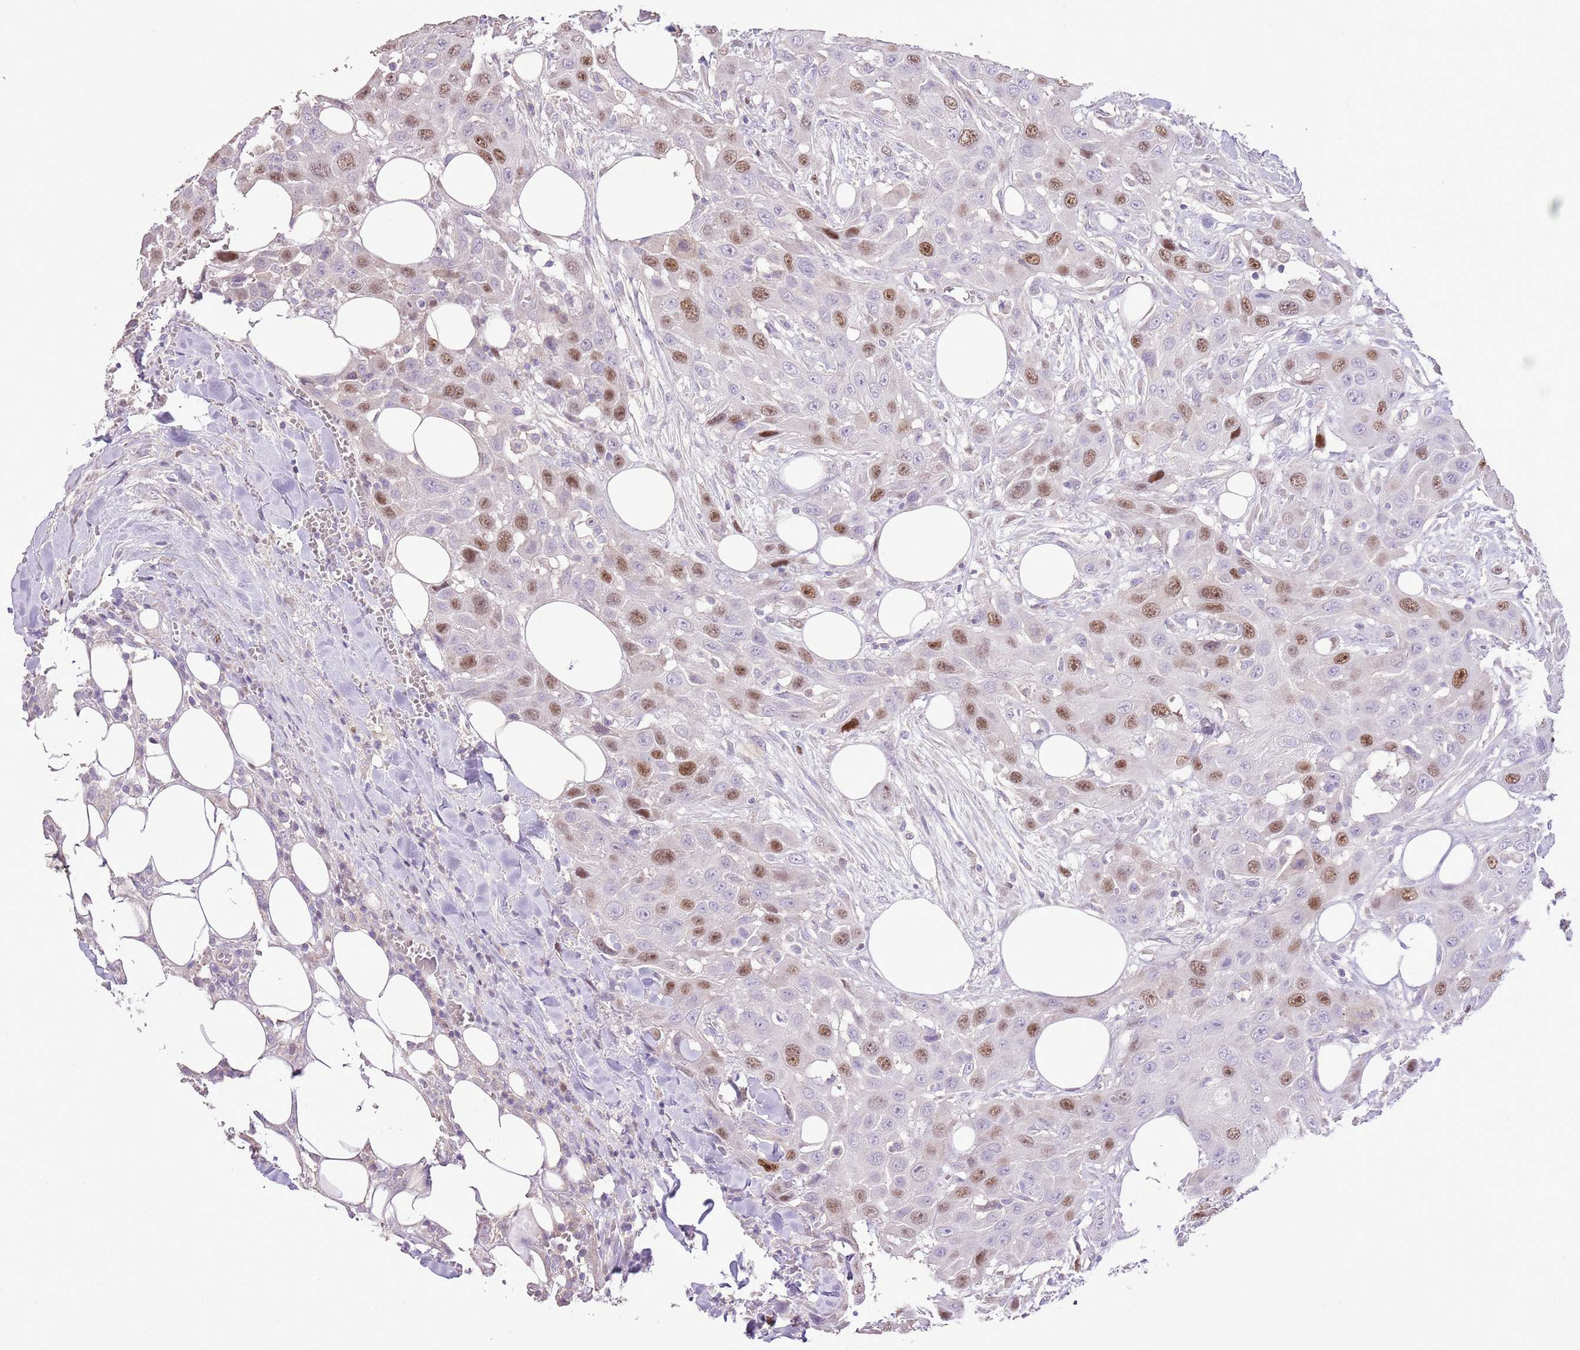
{"staining": {"intensity": "moderate", "quantity": "25%-75%", "location": "nuclear"}, "tissue": "head and neck cancer", "cell_type": "Tumor cells", "image_type": "cancer", "snomed": [{"axis": "morphology", "description": "Squamous cell carcinoma, NOS"}, {"axis": "topography", "description": "Head-Neck"}], "caption": "This micrograph shows IHC staining of head and neck cancer, with medium moderate nuclear positivity in approximately 25%-75% of tumor cells.", "gene": "GMNN", "patient": {"sex": "male", "age": 81}}